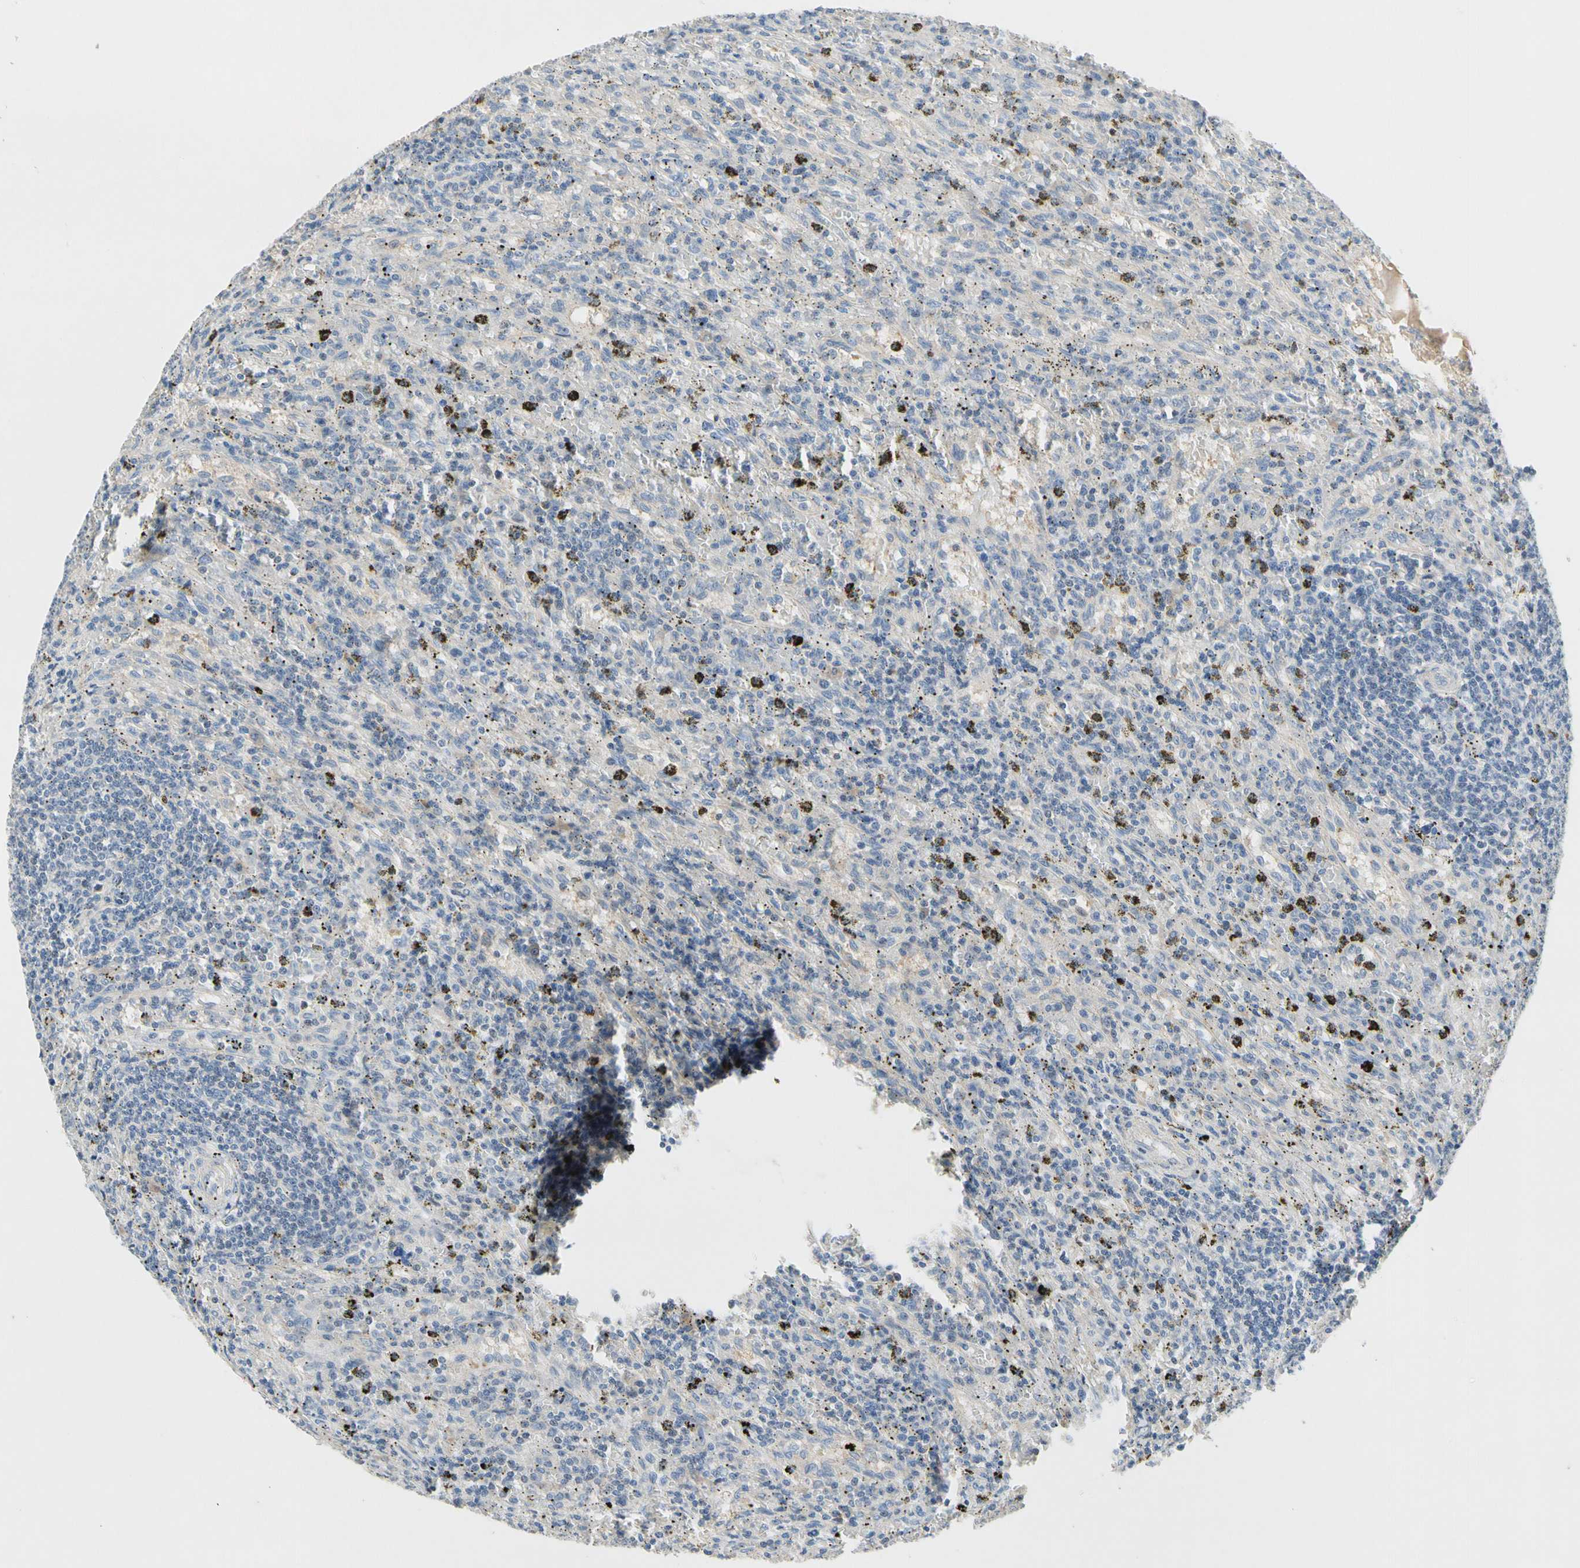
{"staining": {"intensity": "negative", "quantity": "none", "location": "none"}, "tissue": "lymphoma", "cell_type": "Tumor cells", "image_type": "cancer", "snomed": [{"axis": "morphology", "description": "Malignant lymphoma, non-Hodgkin's type, Low grade"}, {"axis": "topography", "description": "Spleen"}], "caption": "A high-resolution photomicrograph shows IHC staining of lymphoma, which exhibits no significant positivity in tumor cells.", "gene": "GAS6", "patient": {"sex": "male", "age": 76}}